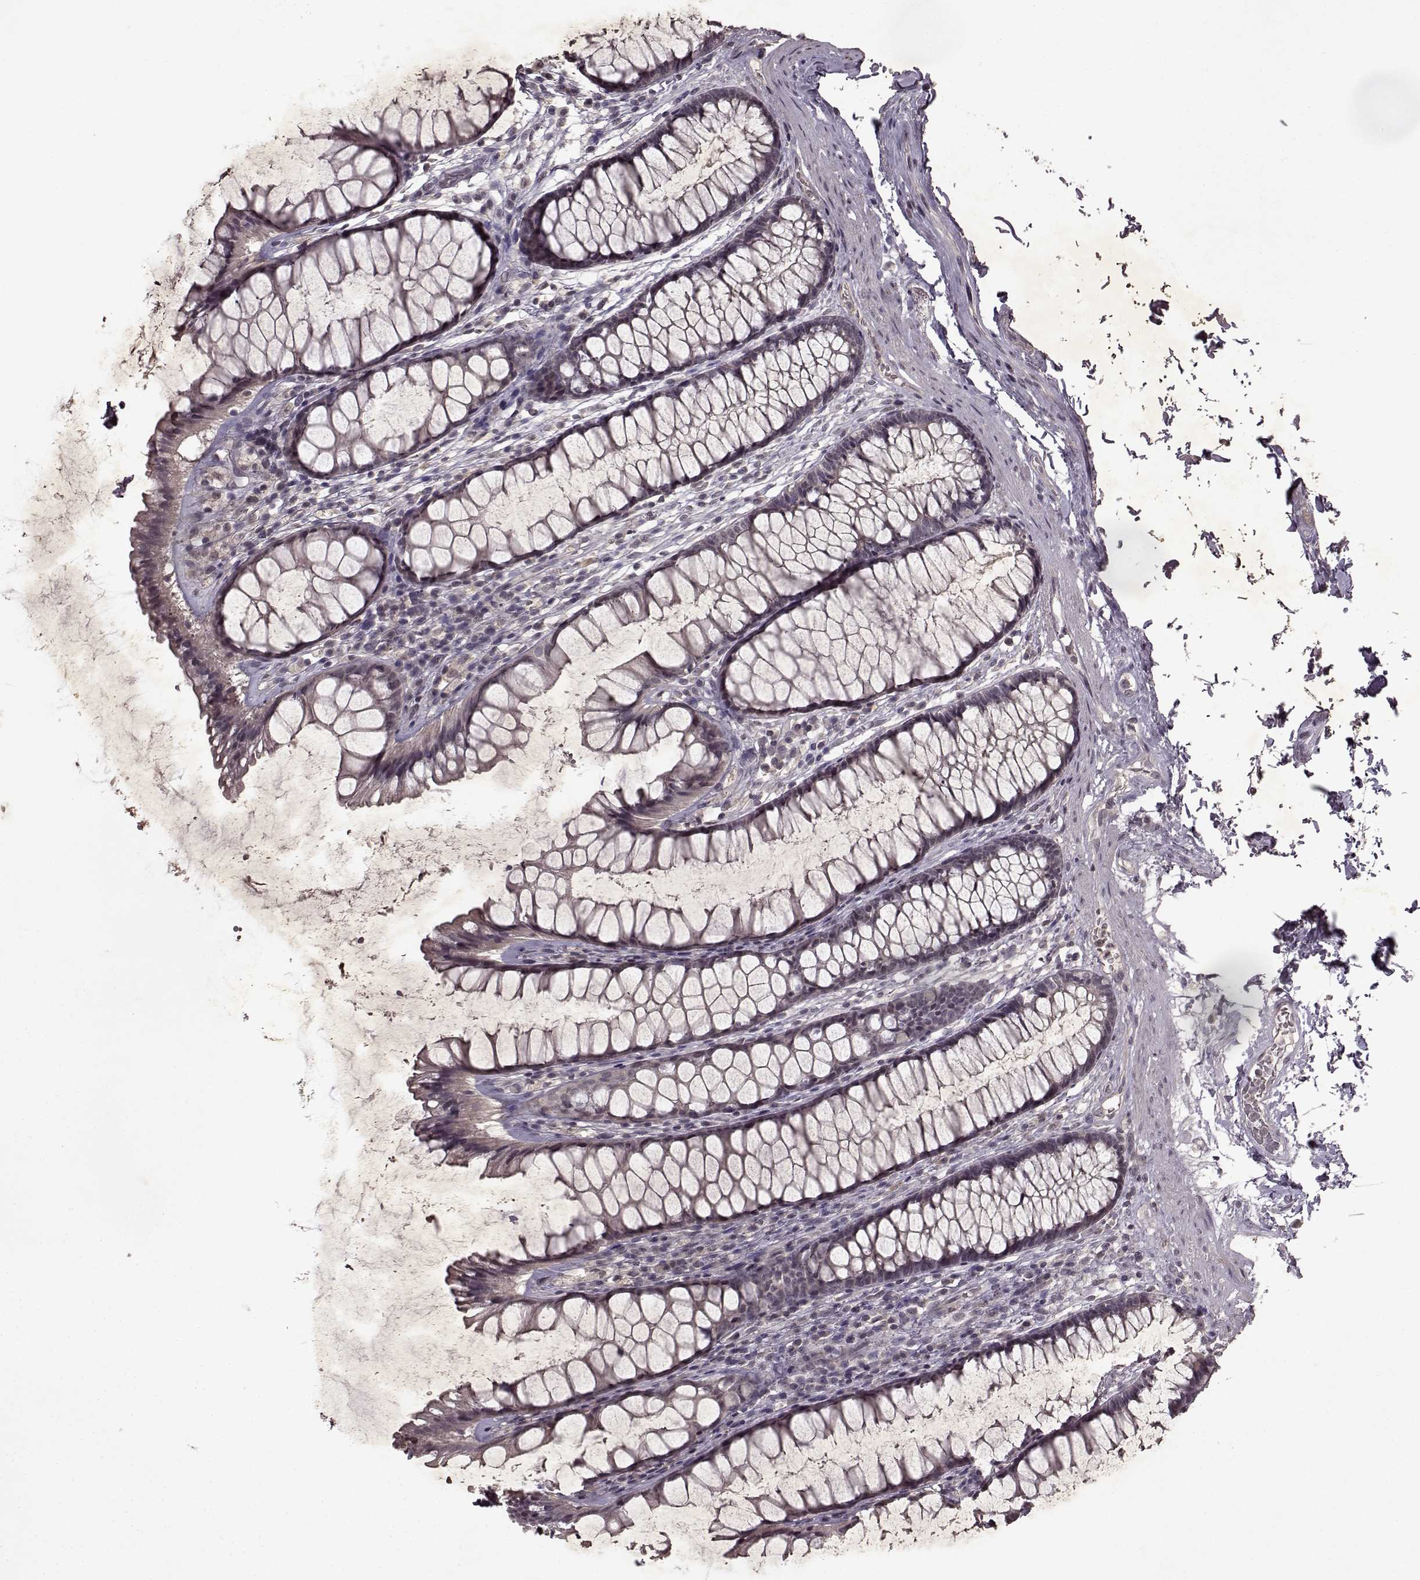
{"staining": {"intensity": "negative", "quantity": "none", "location": "none"}, "tissue": "rectum", "cell_type": "Glandular cells", "image_type": "normal", "snomed": [{"axis": "morphology", "description": "Normal tissue, NOS"}, {"axis": "topography", "description": "Rectum"}], "caption": "Immunohistochemistry image of normal rectum: human rectum stained with DAB (3,3'-diaminobenzidine) exhibits no significant protein positivity in glandular cells. (Immunohistochemistry, brightfield microscopy, high magnification).", "gene": "LHB", "patient": {"sex": "male", "age": 72}}